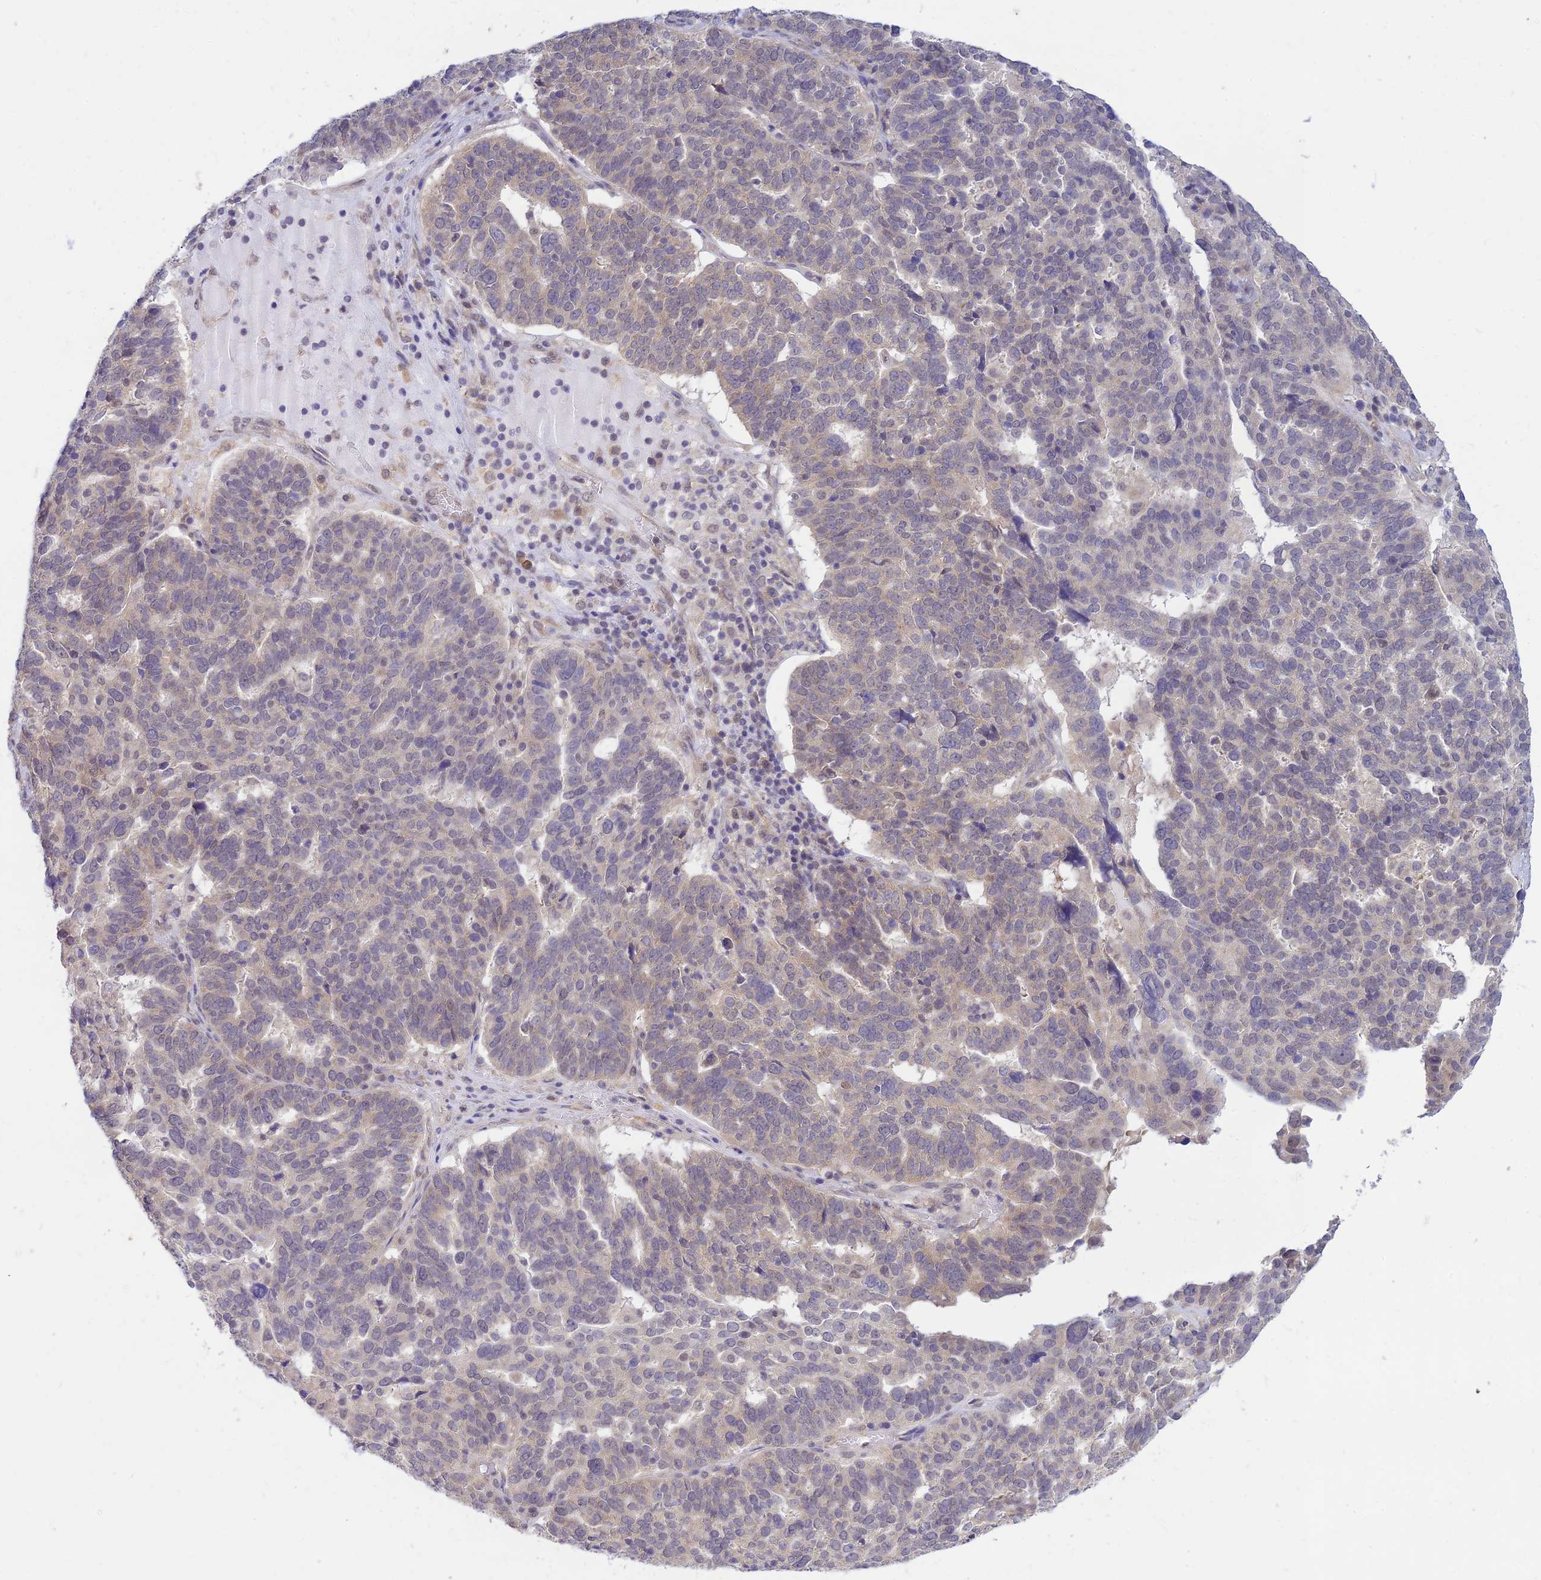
{"staining": {"intensity": "negative", "quantity": "none", "location": "none"}, "tissue": "ovarian cancer", "cell_type": "Tumor cells", "image_type": "cancer", "snomed": [{"axis": "morphology", "description": "Cystadenocarcinoma, serous, NOS"}, {"axis": "topography", "description": "Ovary"}], "caption": "This is an immunohistochemistry (IHC) image of ovarian serous cystadenocarcinoma. There is no positivity in tumor cells.", "gene": "SKIC8", "patient": {"sex": "female", "age": 59}}